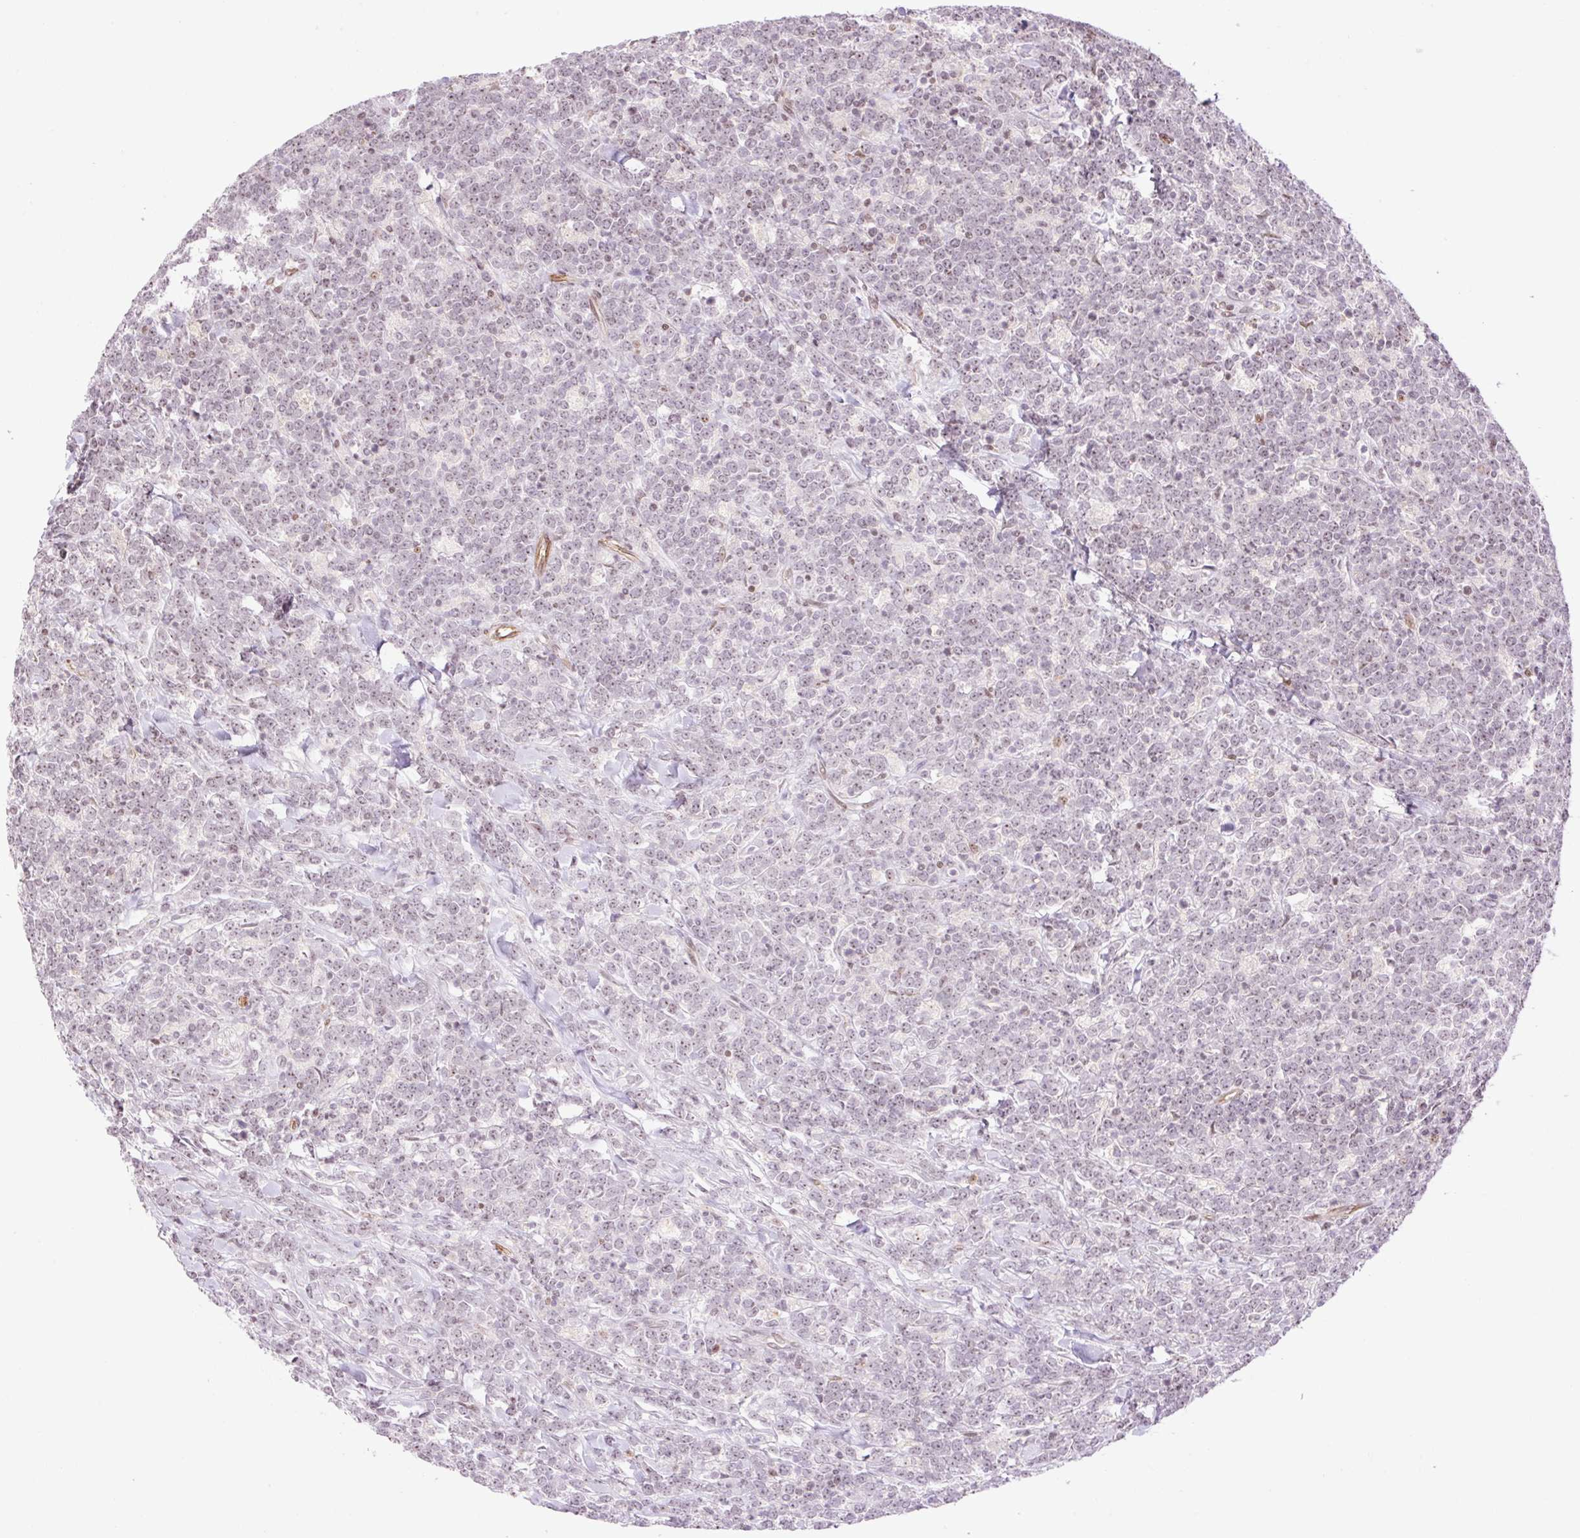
{"staining": {"intensity": "weak", "quantity": "<25%", "location": "nuclear"}, "tissue": "lymphoma", "cell_type": "Tumor cells", "image_type": "cancer", "snomed": [{"axis": "morphology", "description": "Malignant lymphoma, non-Hodgkin's type, High grade"}, {"axis": "topography", "description": "Small intestine"}], "caption": "IHC image of lymphoma stained for a protein (brown), which displays no expression in tumor cells.", "gene": "ZNF417", "patient": {"sex": "male", "age": 8}}